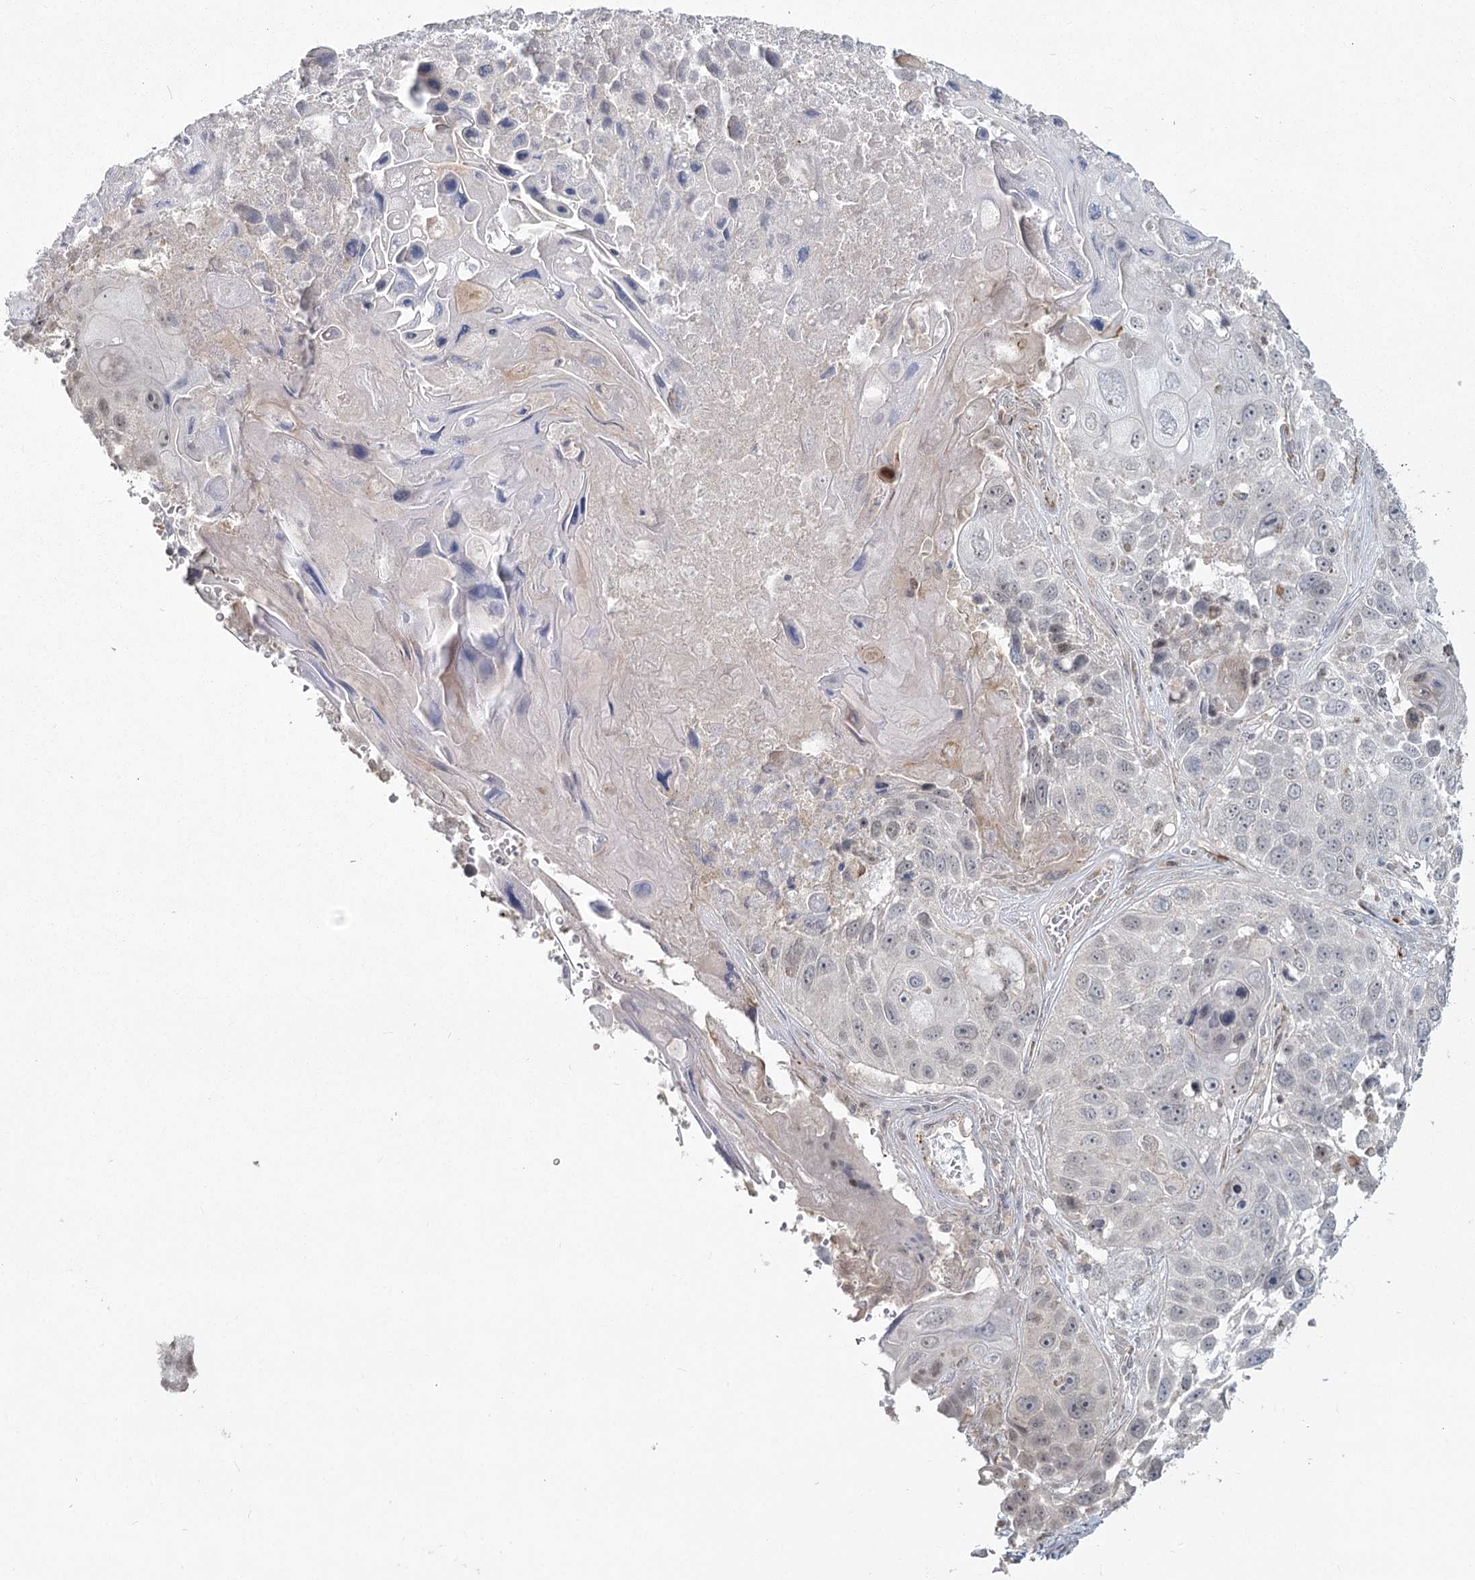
{"staining": {"intensity": "negative", "quantity": "none", "location": "none"}, "tissue": "lung cancer", "cell_type": "Tumor cells", "image_type": "cancer", "snomed": [{"axis": "morphology", "description": "Squamous cell carcinoma, NOS"}, {"axis": "topography", "description": "Lung"}], "caption": "Tumor cells are negative for protein expression in human squamous cell carcinoma (lung). (IHC, brightfield microscopy, high magnification).", "gene": "AP2M1", "patient": {"sex": "male", "age": 61}}